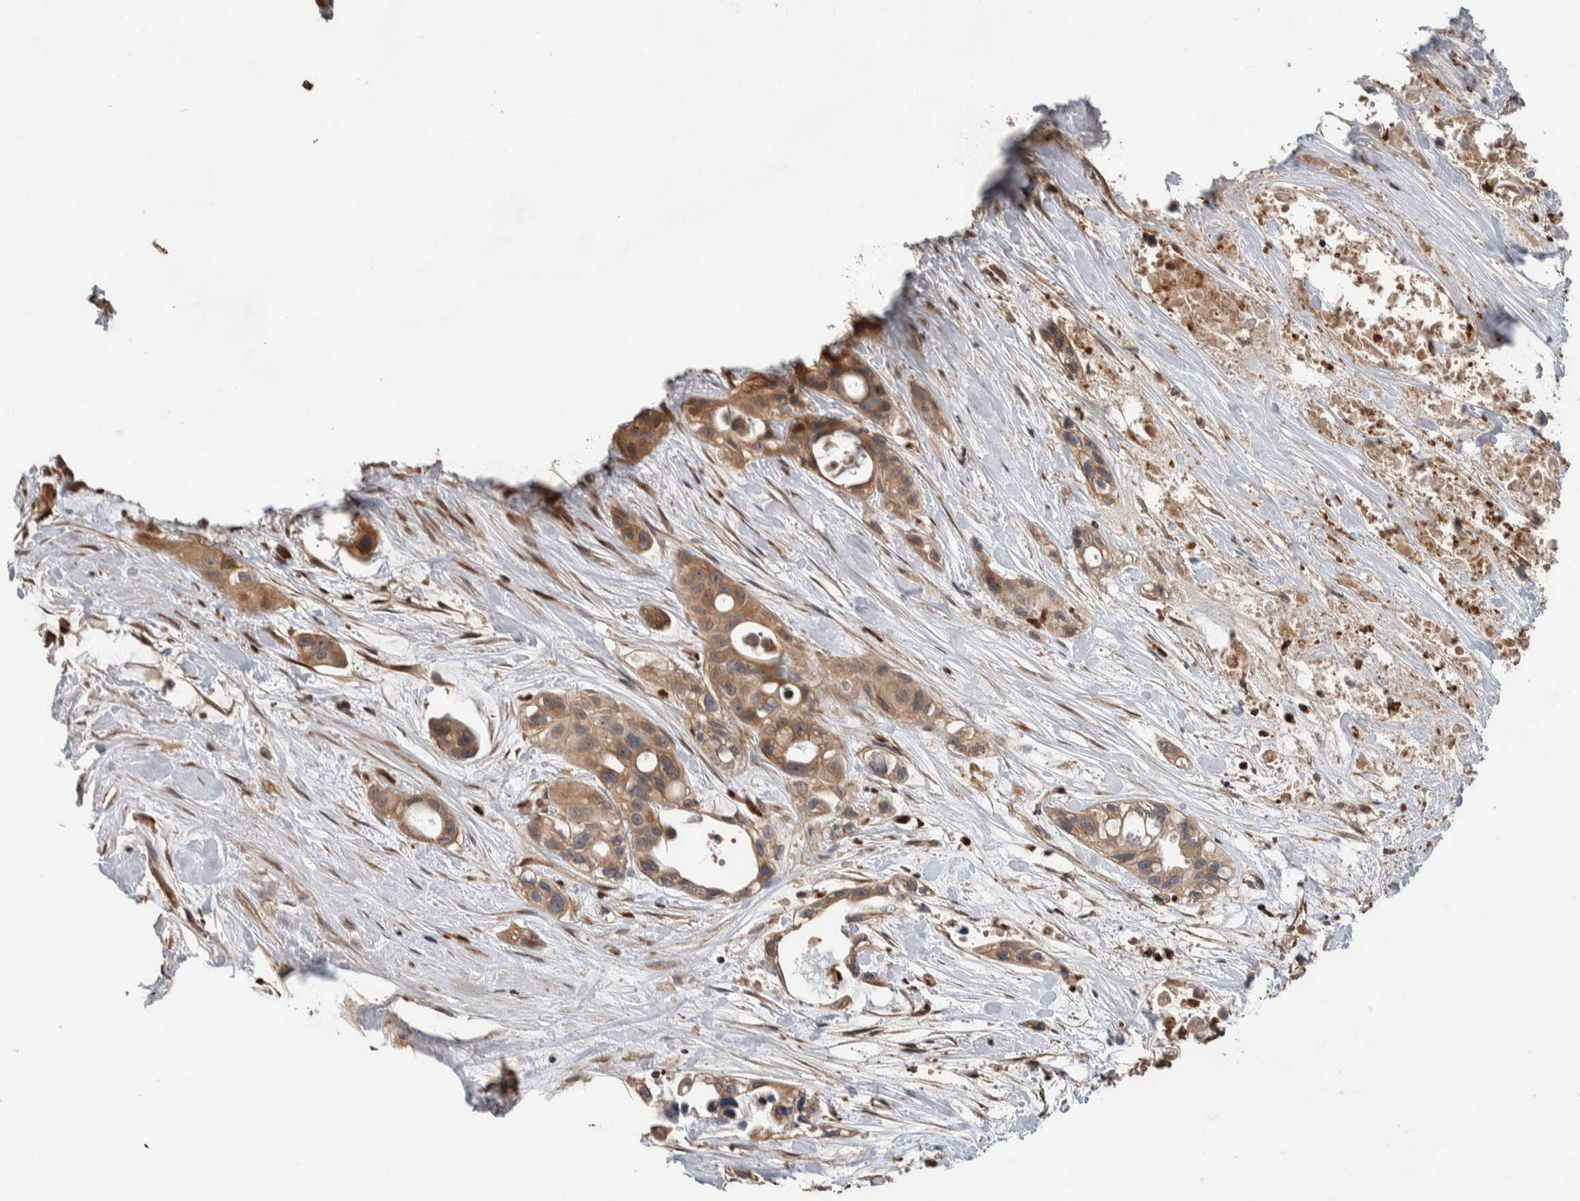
{"staining": {"intensity": "moderate", "quantity": ">75%", "location": "cytoplasmic/membranous"}, "tissue": "pancreatic cancer", "cell_type": "Tumor cells", "image_type": "cancer", "snomed": [{"axis": "morphology", "description": "Adenocarcinoma, NOS"}, {"axis": "topography", "description": "Pancreas"}], "caption": "The histopathology image exhibits a brown stain indicating the presence of a protein in the cytoplasmic/membranous of tumor cells in pancreatic cancer. Immunohistochemistry (ihc) stains the protein of interest in brown and the nuclei are stained blue.", "gene": "VPS53", "patient": {"sex": "male", "age": 53}}